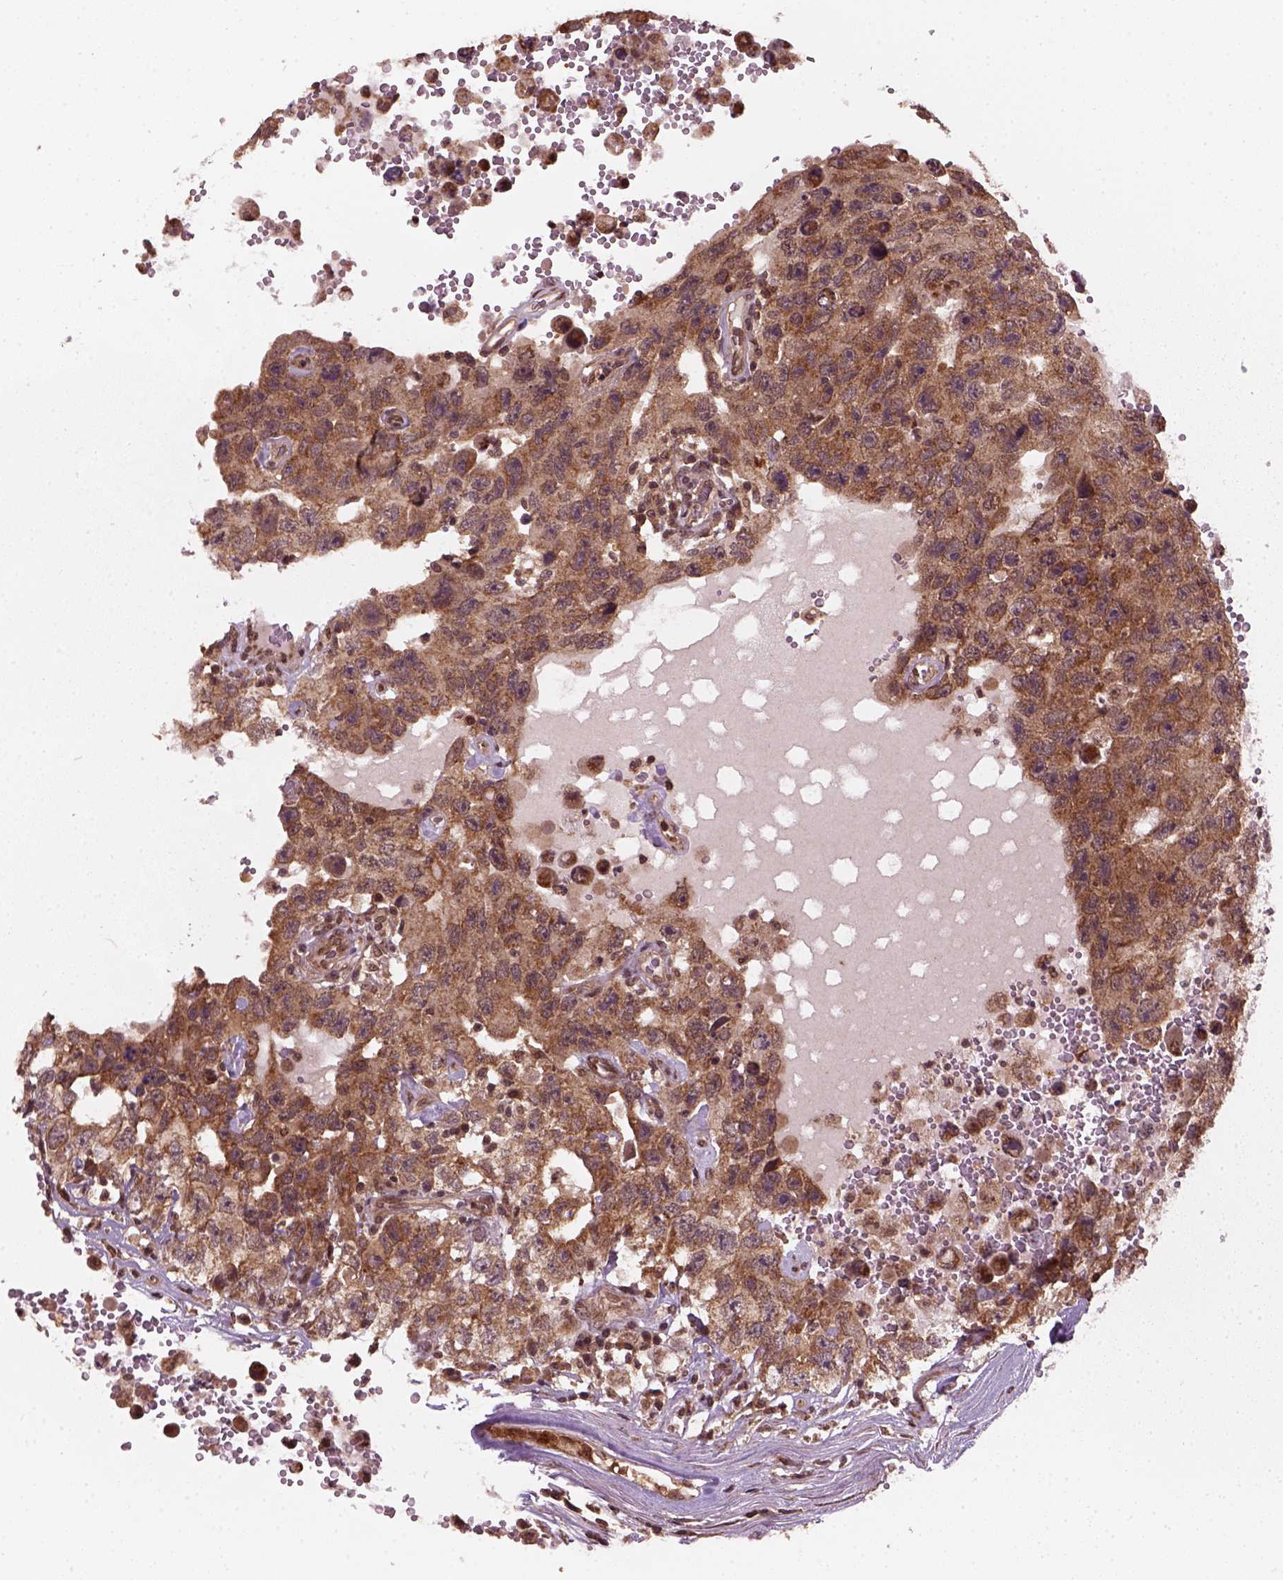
{"staining": {"intensity": "moderate", "quantity": ">75%", "location": "cytoplasmic/membranous"}, "tissue": "testis cancer", "cell_type": "Tumor cells", "image_type": "cancer", "snomed": [{"axis": "morphology", "description": "Carcinoma, Embryonal, NOS"}, {"axis": "topography", "description": "Testis"}], "caption": "This is a histology image of immunohistochemistry (IHC) staining of testis cancer, which shows moderate staining in the cytoplasmic/membranous of tumor cells.", "gene": "NUDT9", "patient": {"sex": "male", "age": 26}}